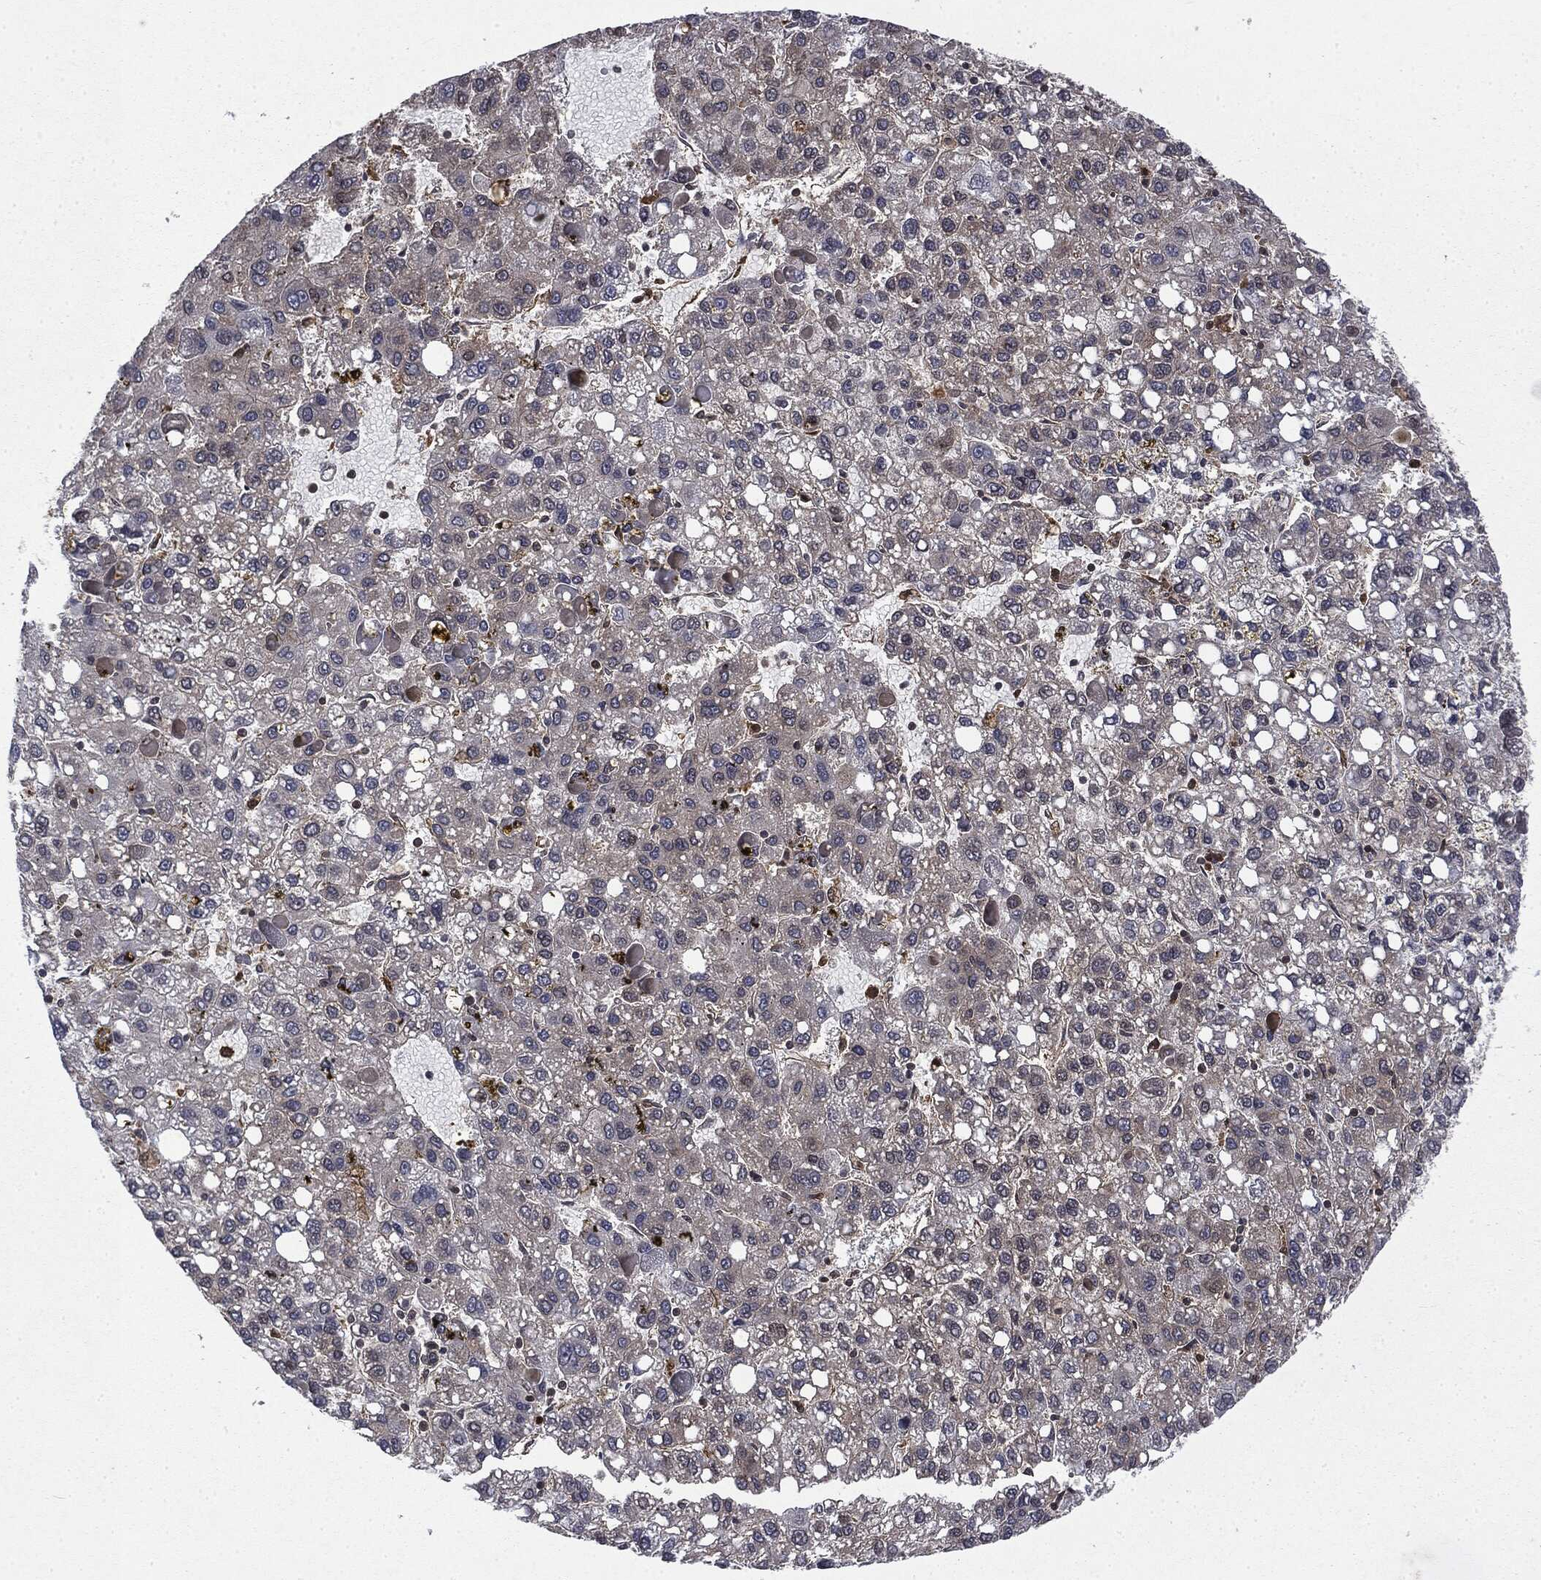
{"staining": {"intensity": "negative", "quantity": "none", "location": "none"}, "tissue": "liver cancer", "cell_type": "Tumor cells", "image_type": "cancer", "snomed": [{"axis": "morphology", "description": "Carcinoma, Hepatocellular, NOS"}, {"axis": "topography", "description": "Liver"}], "caption": "Immunohistochemical staining of human liver cancer (hepatocellular carcinoma) exhibits no significant staining in tumor cells.", "gene": "SNX5", "patient": {"sex": "female", "age": 82}}